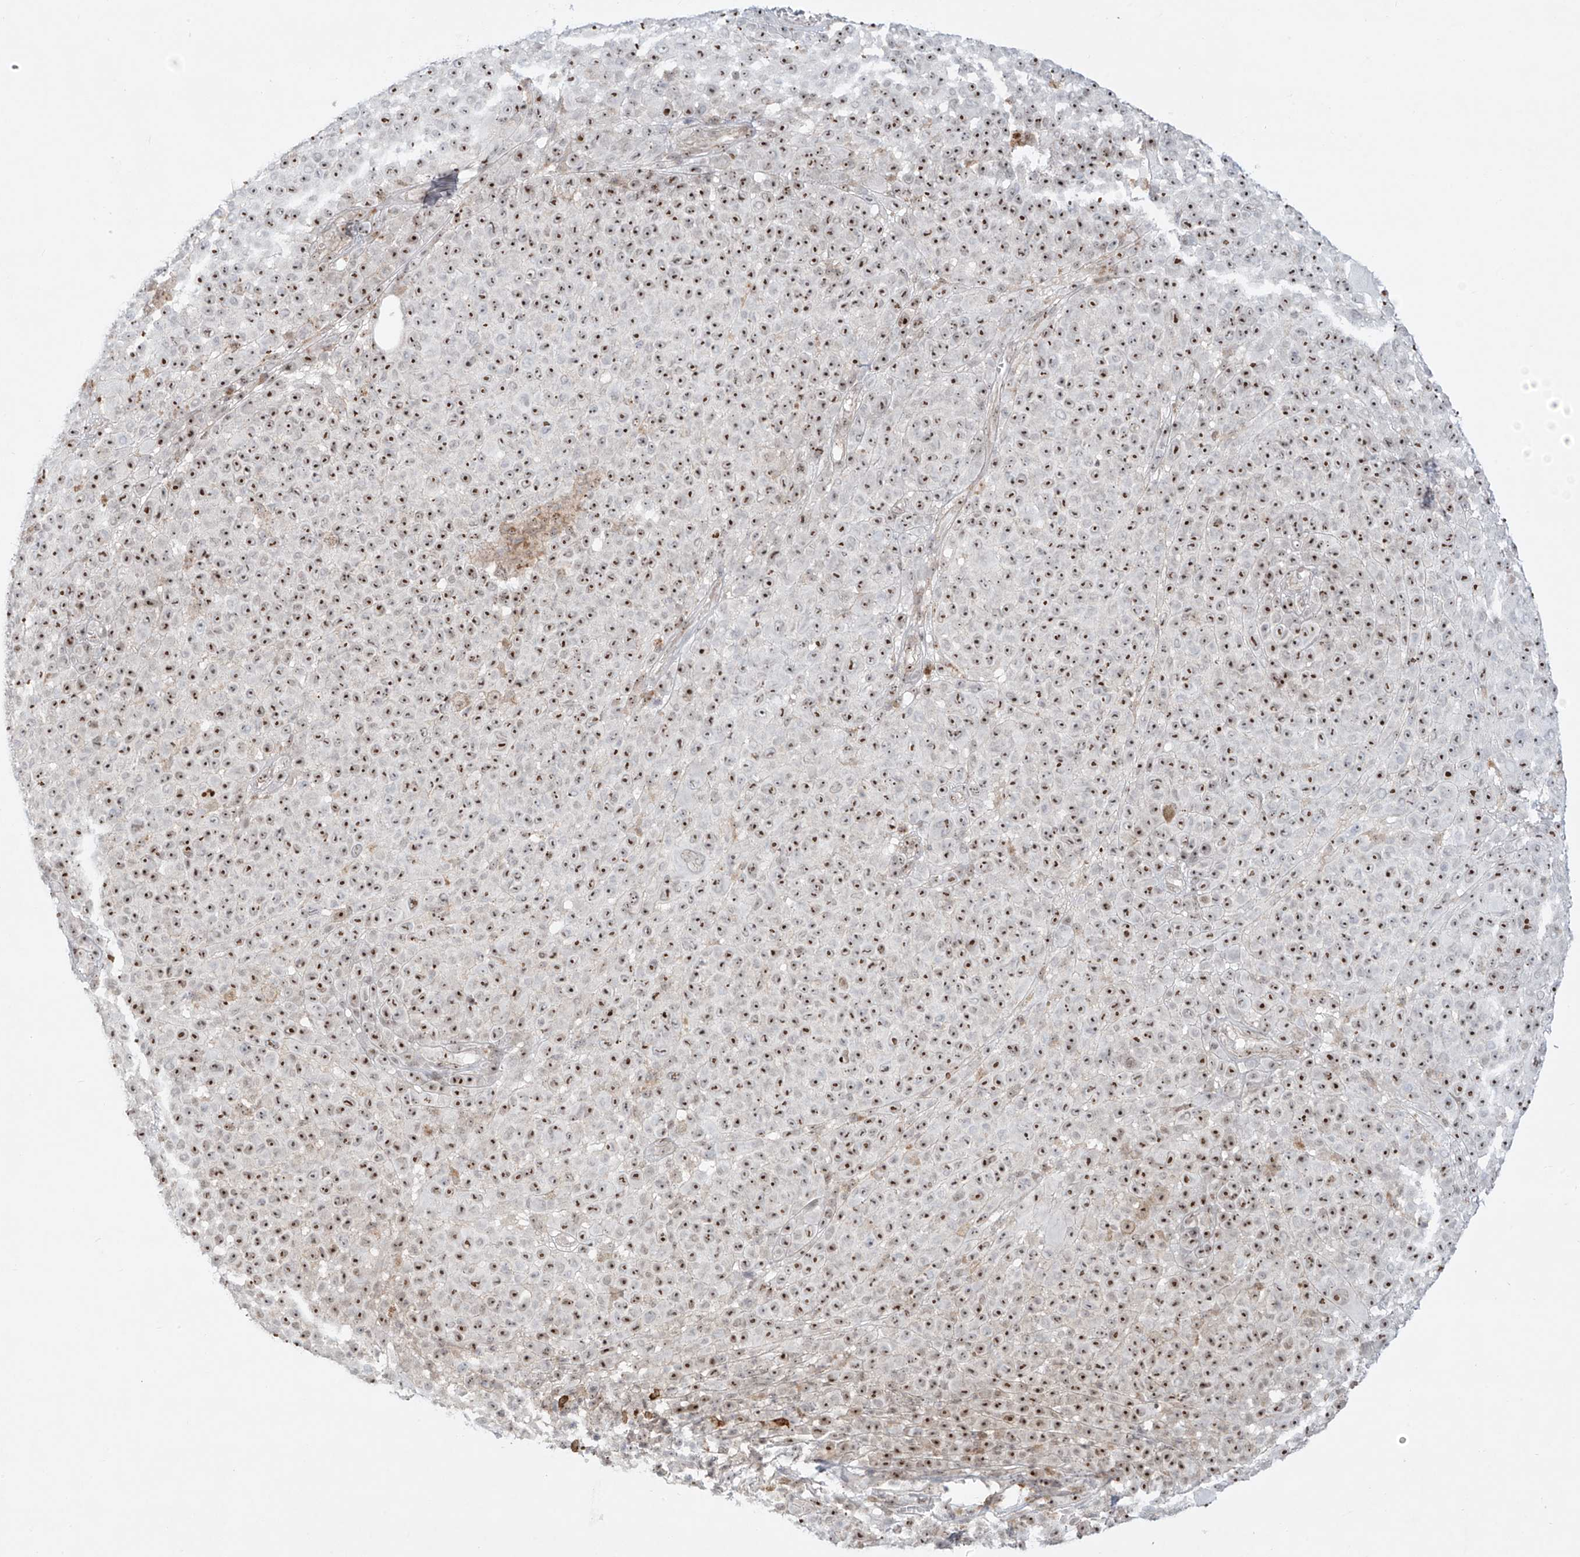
{"staining": {"intensity": "moderate", "quantity": ">75%", "location": "nuclear"}, "tissue": "melanoma", "cell_type": "Tumor cells", "image_type": "cancer", "snomed": [{"axis": "morphology", "description": "Malignant melanoma, NOS"}, {"axis": "topography", "description": "Skin"}], "caption": "This is an image of IHC staining of malignant melanoma, which shows moderate expression in the nuclear of tumor cells.", "gene": "ZNF512", "patient": {"sex": "female", "age": 94}}